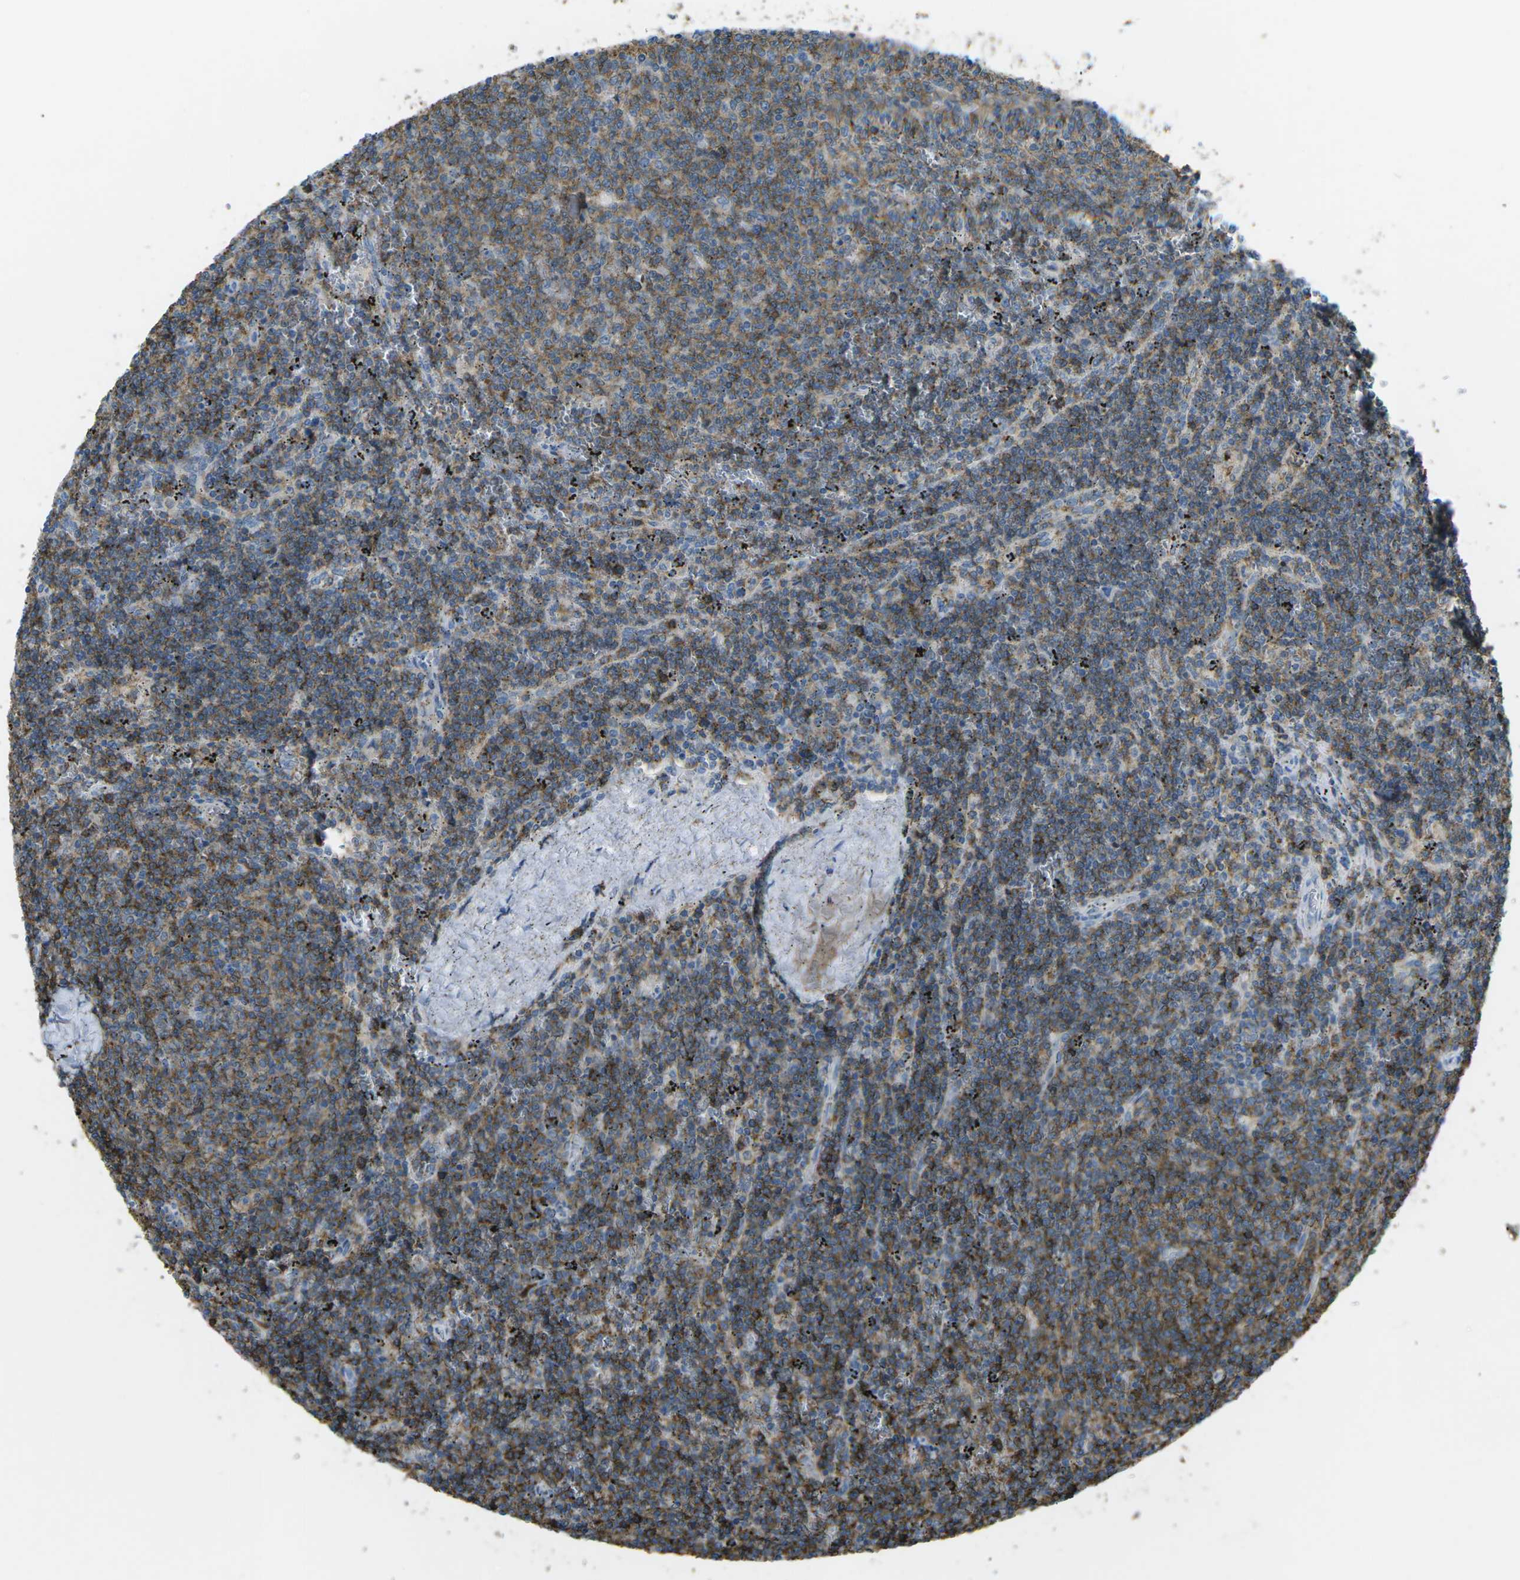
{"staining": {"intensity": "moderate", "quantity": ">75%", "location": "cytoplasmic/membranous"}, "tissue": "lymphoma", "cell_type": "Tumor cells", "image_type": "cancer", "snomed": [{"axis": "morphology", "description": "Malignant lymphoma, non-Hodgkin's type, Low grade"}, {"axis": "topography", "description": "Spleen"}], "caption": "Brown immunohistochemical staining in human malignant lymphoma, non-Hodgkin's type (low-grade) shows moderate cytoplasmic/membranous positivity in about >75% of tumor cells.", "gene": "CD19", "patient": {"sex": "female", "age": 50}}